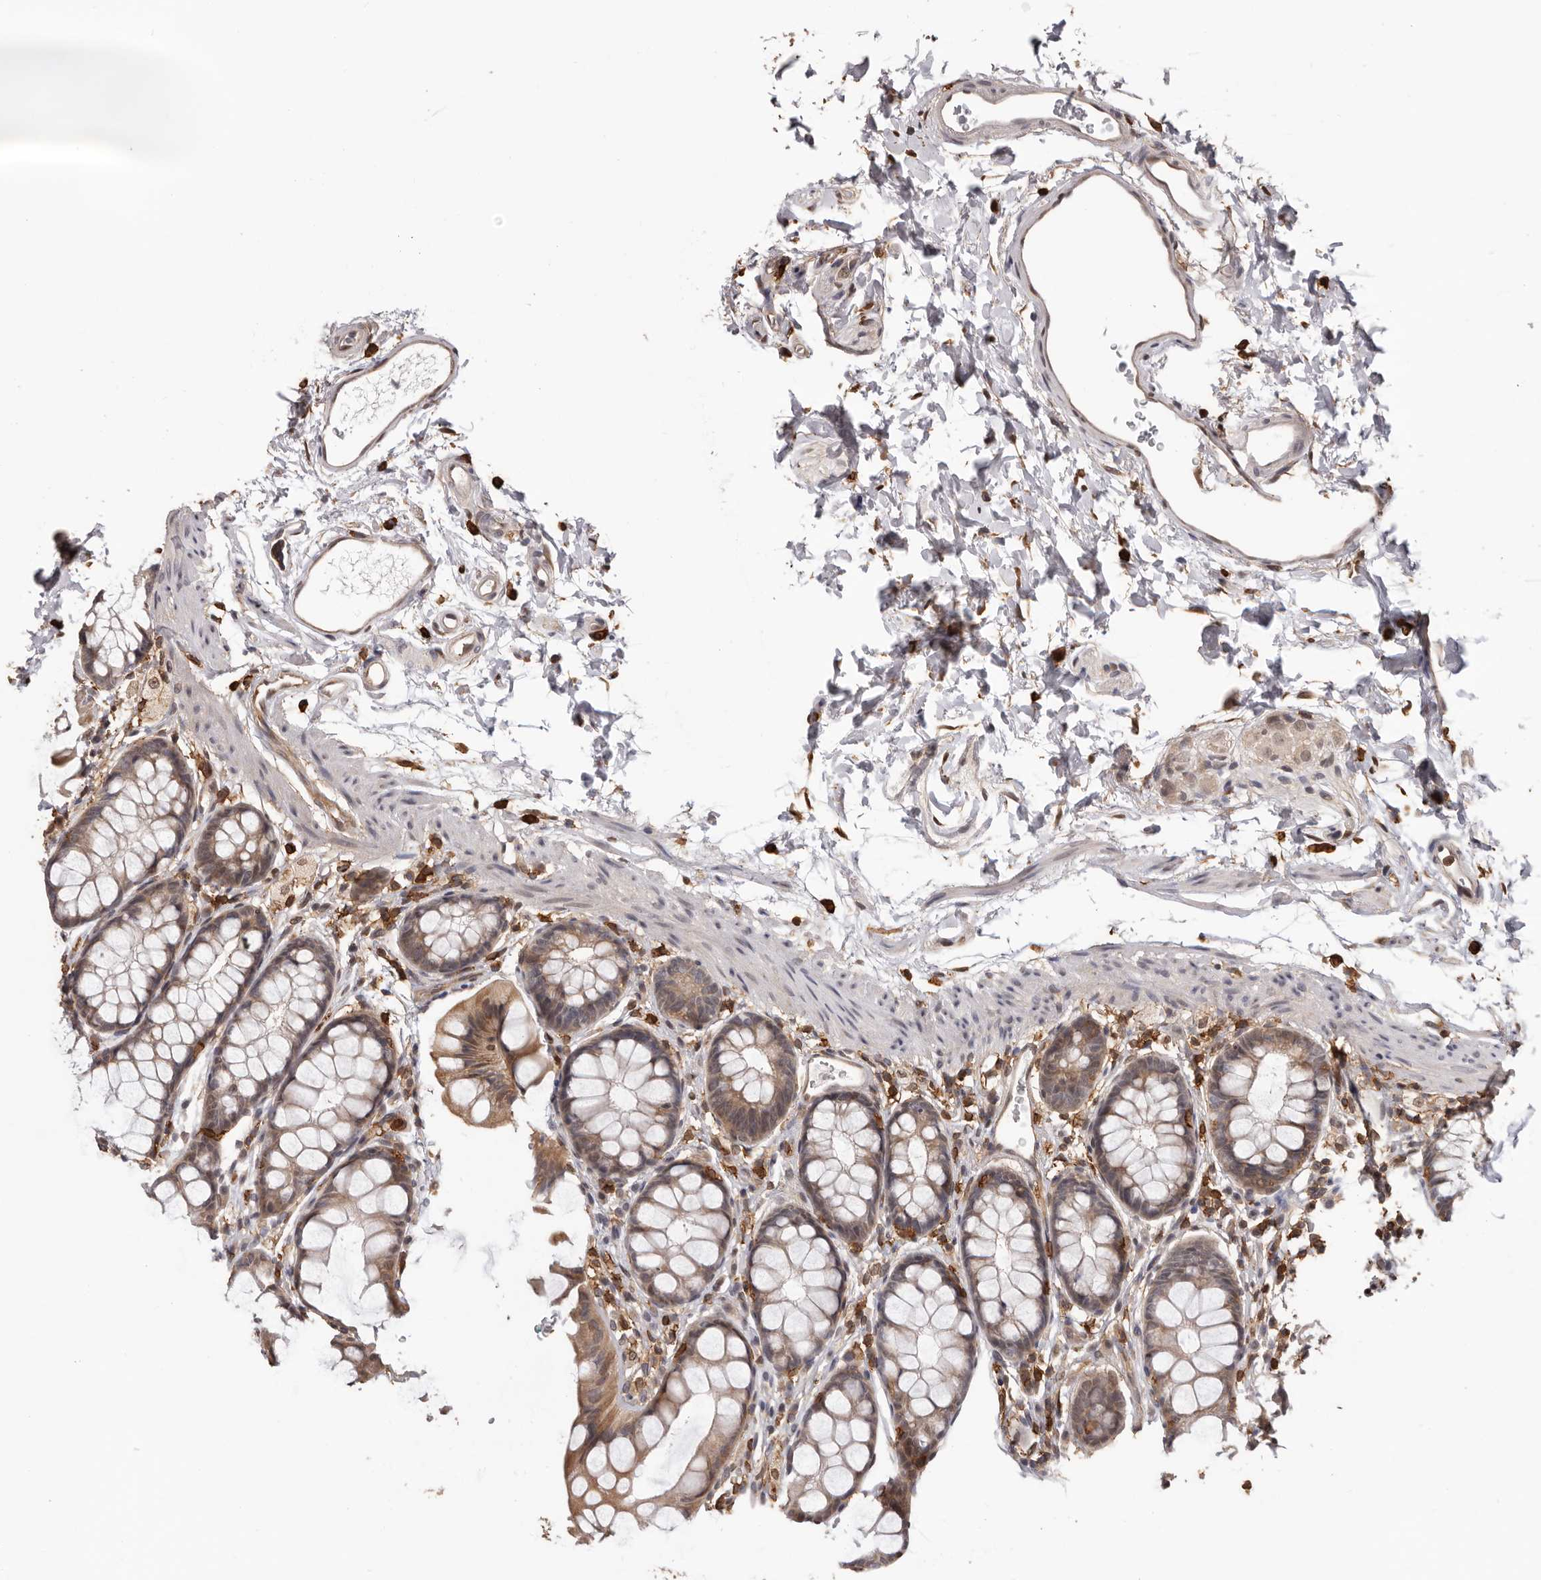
{"staining": {"intensity": "weak", "quantity": ">75%", "location": "cytoplasmic/membranous"}, "tissue": "rectum", "cell_type": "Glandular cells", "image_type": "normal", "snomed": [{"axis": "morphology", "description": "Normal tissue, NOS"}, {"axis": "topography", "description": "Rectum"}], "caption": "High-power microscopy captured an IHC histopathology image of normal rectum, revealing weak cytoplasmic/membranous staining in about >75% of glandular cells. The staining was performed using DAB (3,3'-diaminobenzidine) to visualize the protein expression in brown, while the nuclei were stained in blue with hematoxylin (Magnification: 20x).", "gene": "PRR12", "patient": {"sex": "female", "age": 65}}